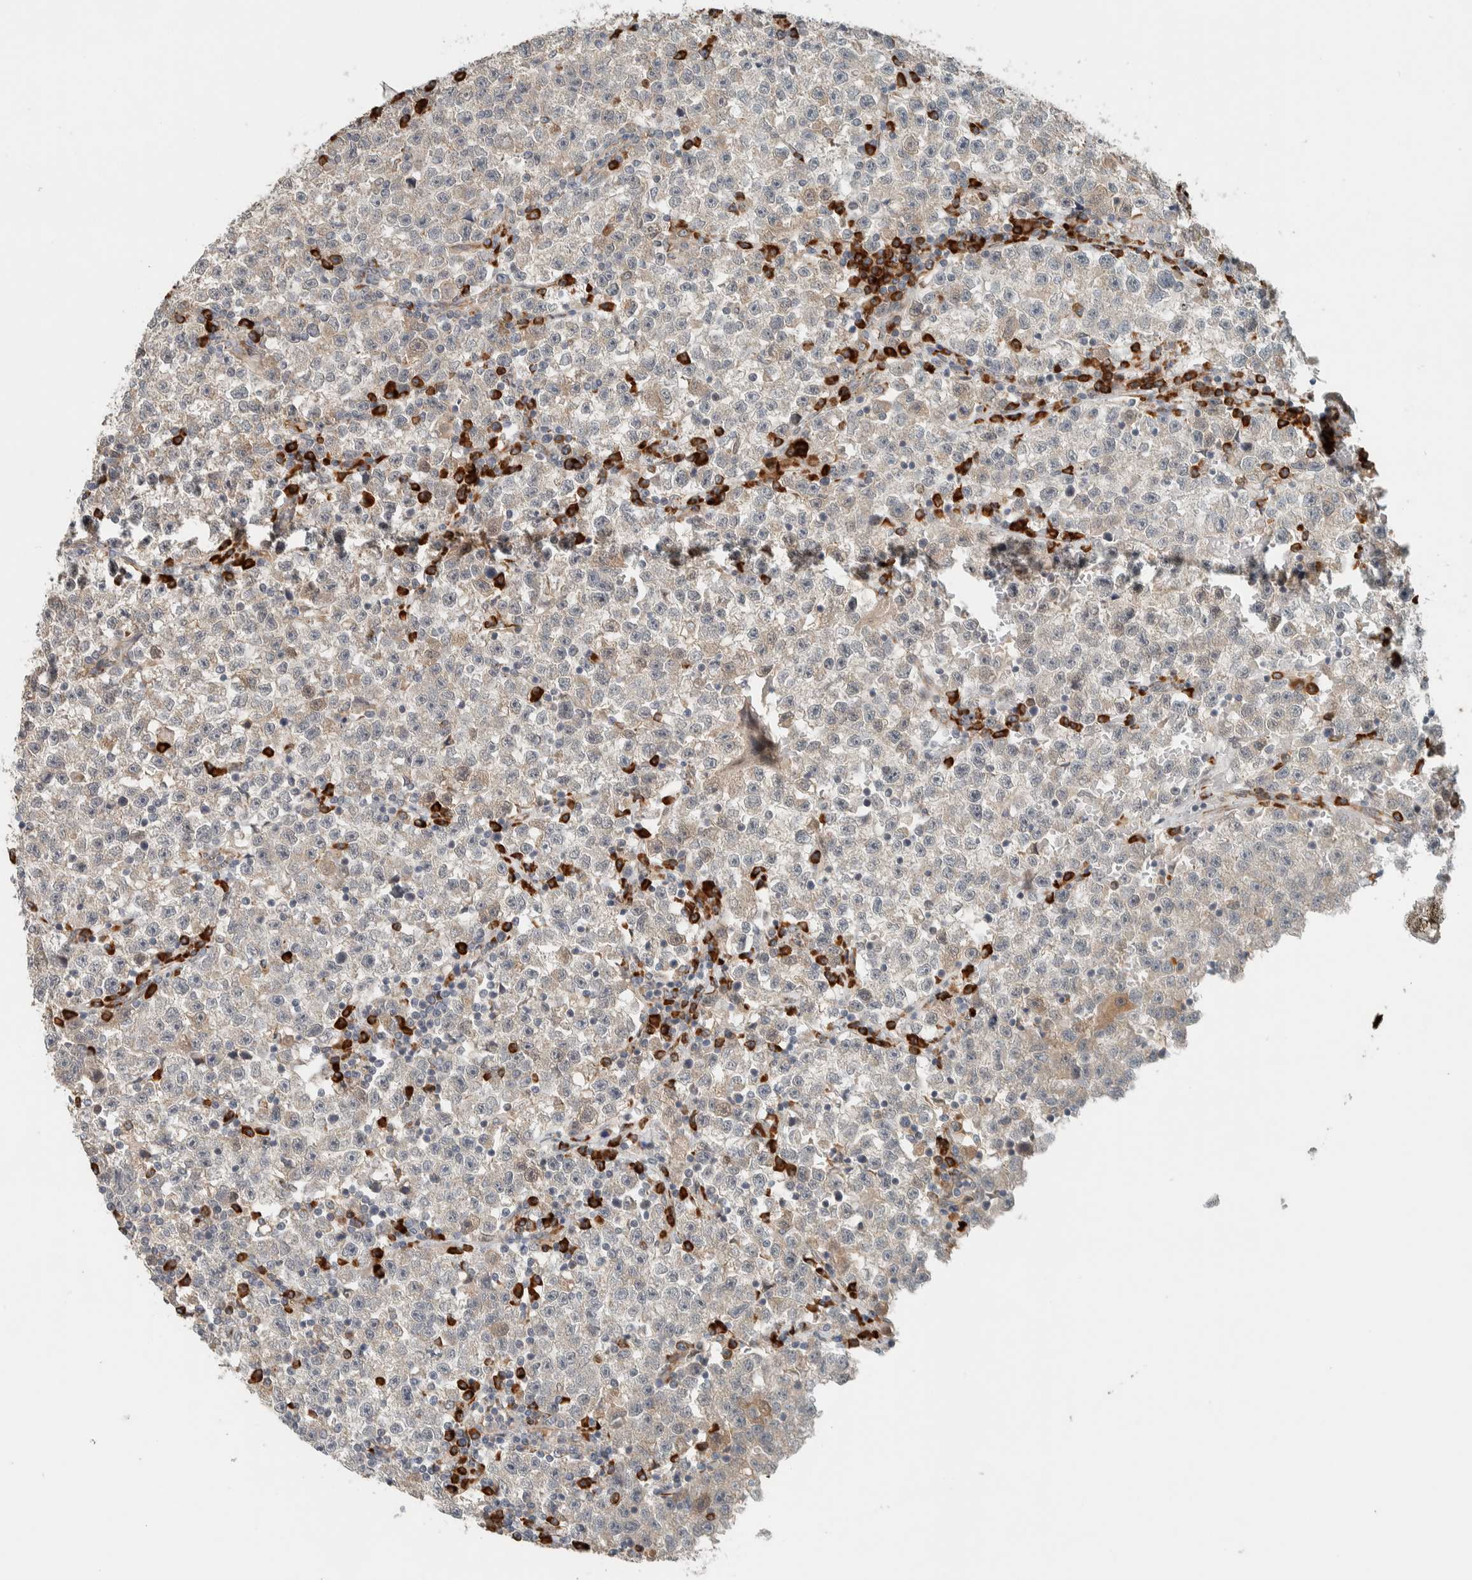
{"staining": {"intensity": "weak", "quantity": "<25%", "location": "cytoplasmic/membranous"}, "tissue": "testis cancer", "cell_type": "Tumor cells", "image_type": "cancer", "snomed": [{"axis": "morphology", "description": "Seminoma, NOS"}, {"axis": "topography", "description": "Testis"}], "caption": "Tumor cells show no significant expression in testis cancer. (Brightfield microscopy of DAB immunohistochemistry (IHC) at high magnification).", "gene": "CTBP2", "patient": {"sex": "male", "age": 22}}